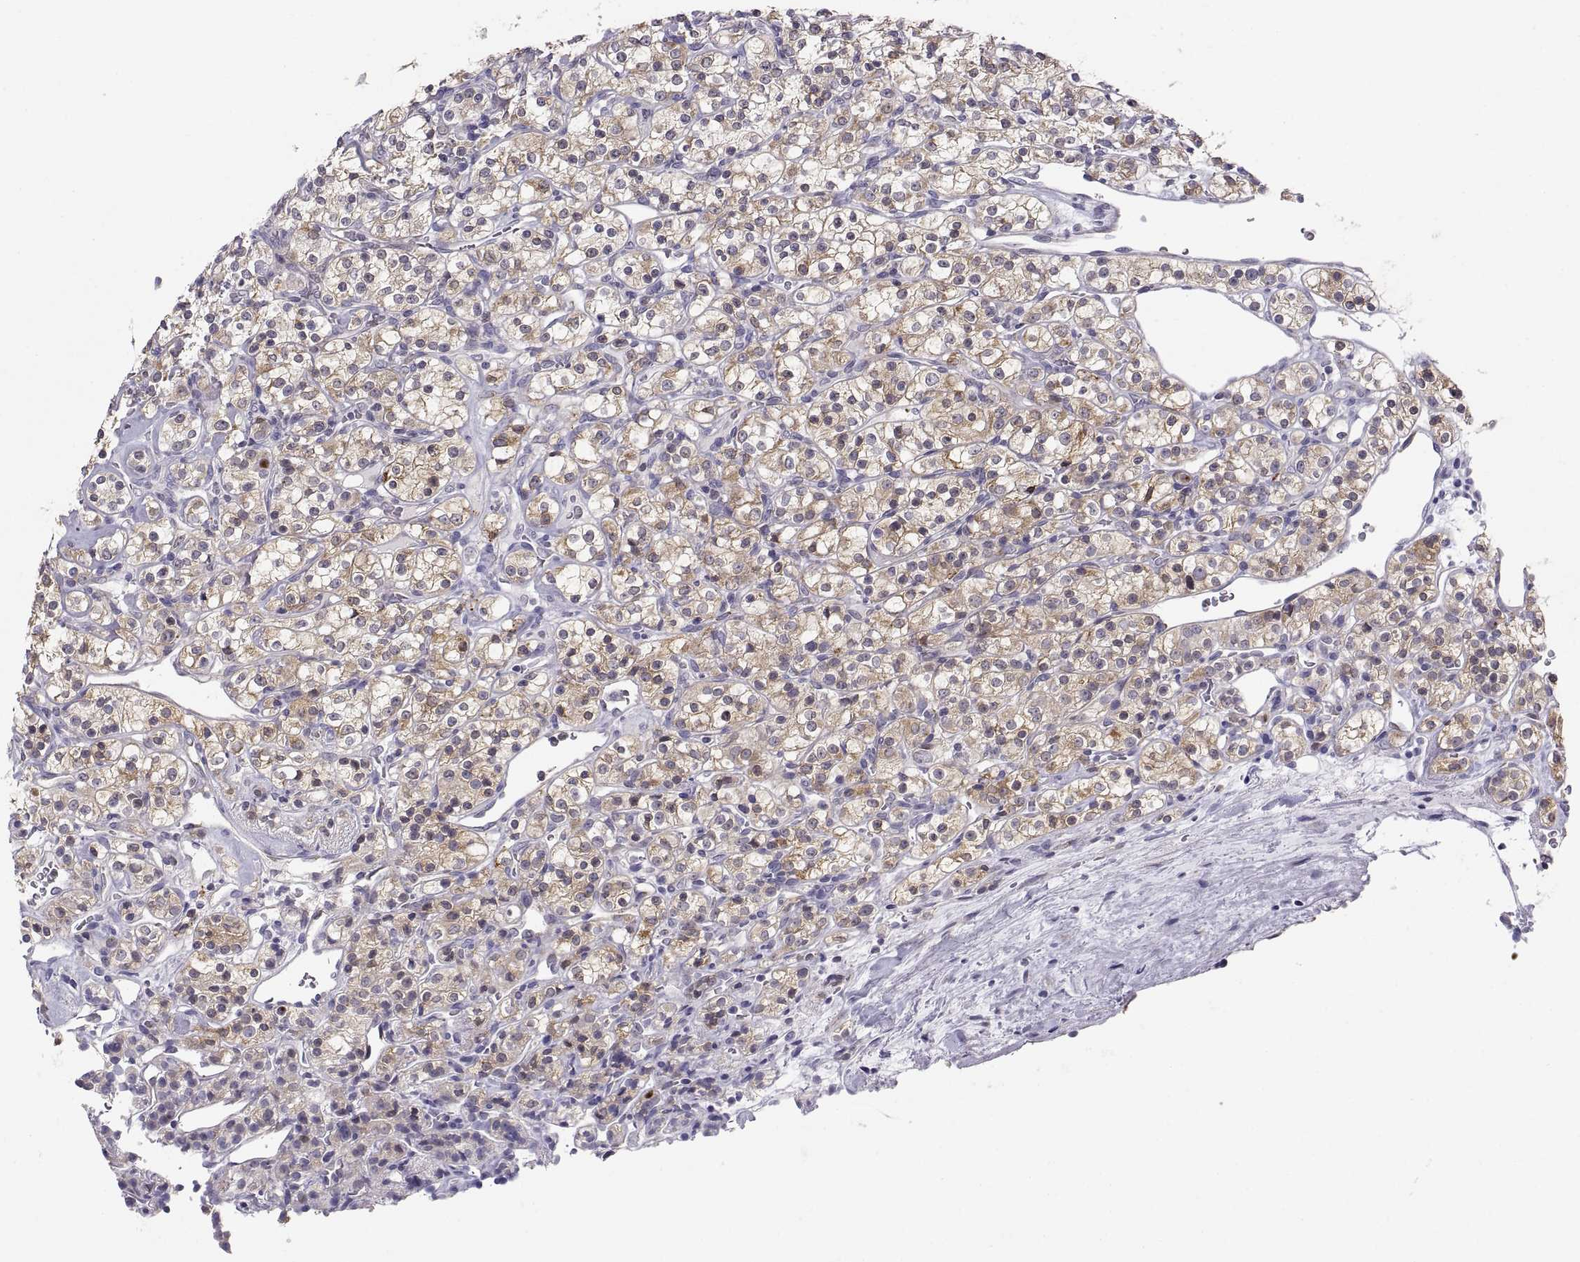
{"staining": {"intensity": "moderate", "quantity": "25%-75%", "location": "cytoplasmic/membranous"}, "tissue": "renal cancer", "cell_type": "Tumor cells", "image_type": "cancer", "snomed": [{"axis": "morphology", "description": "Adenocarcinoma, NOS"}, {"axis": "topography", "description": "Kidney"}], "caption": "Renal adenocarcinoma stained with DAB (3,3'-diaminobenzidine) IHC displays medium levels of moderate cytoplasmic/membranous staining in about 25%-75% of tumor cells.", "gene": "ERO1A", "patient": {"sex": "male", "age": 77}}